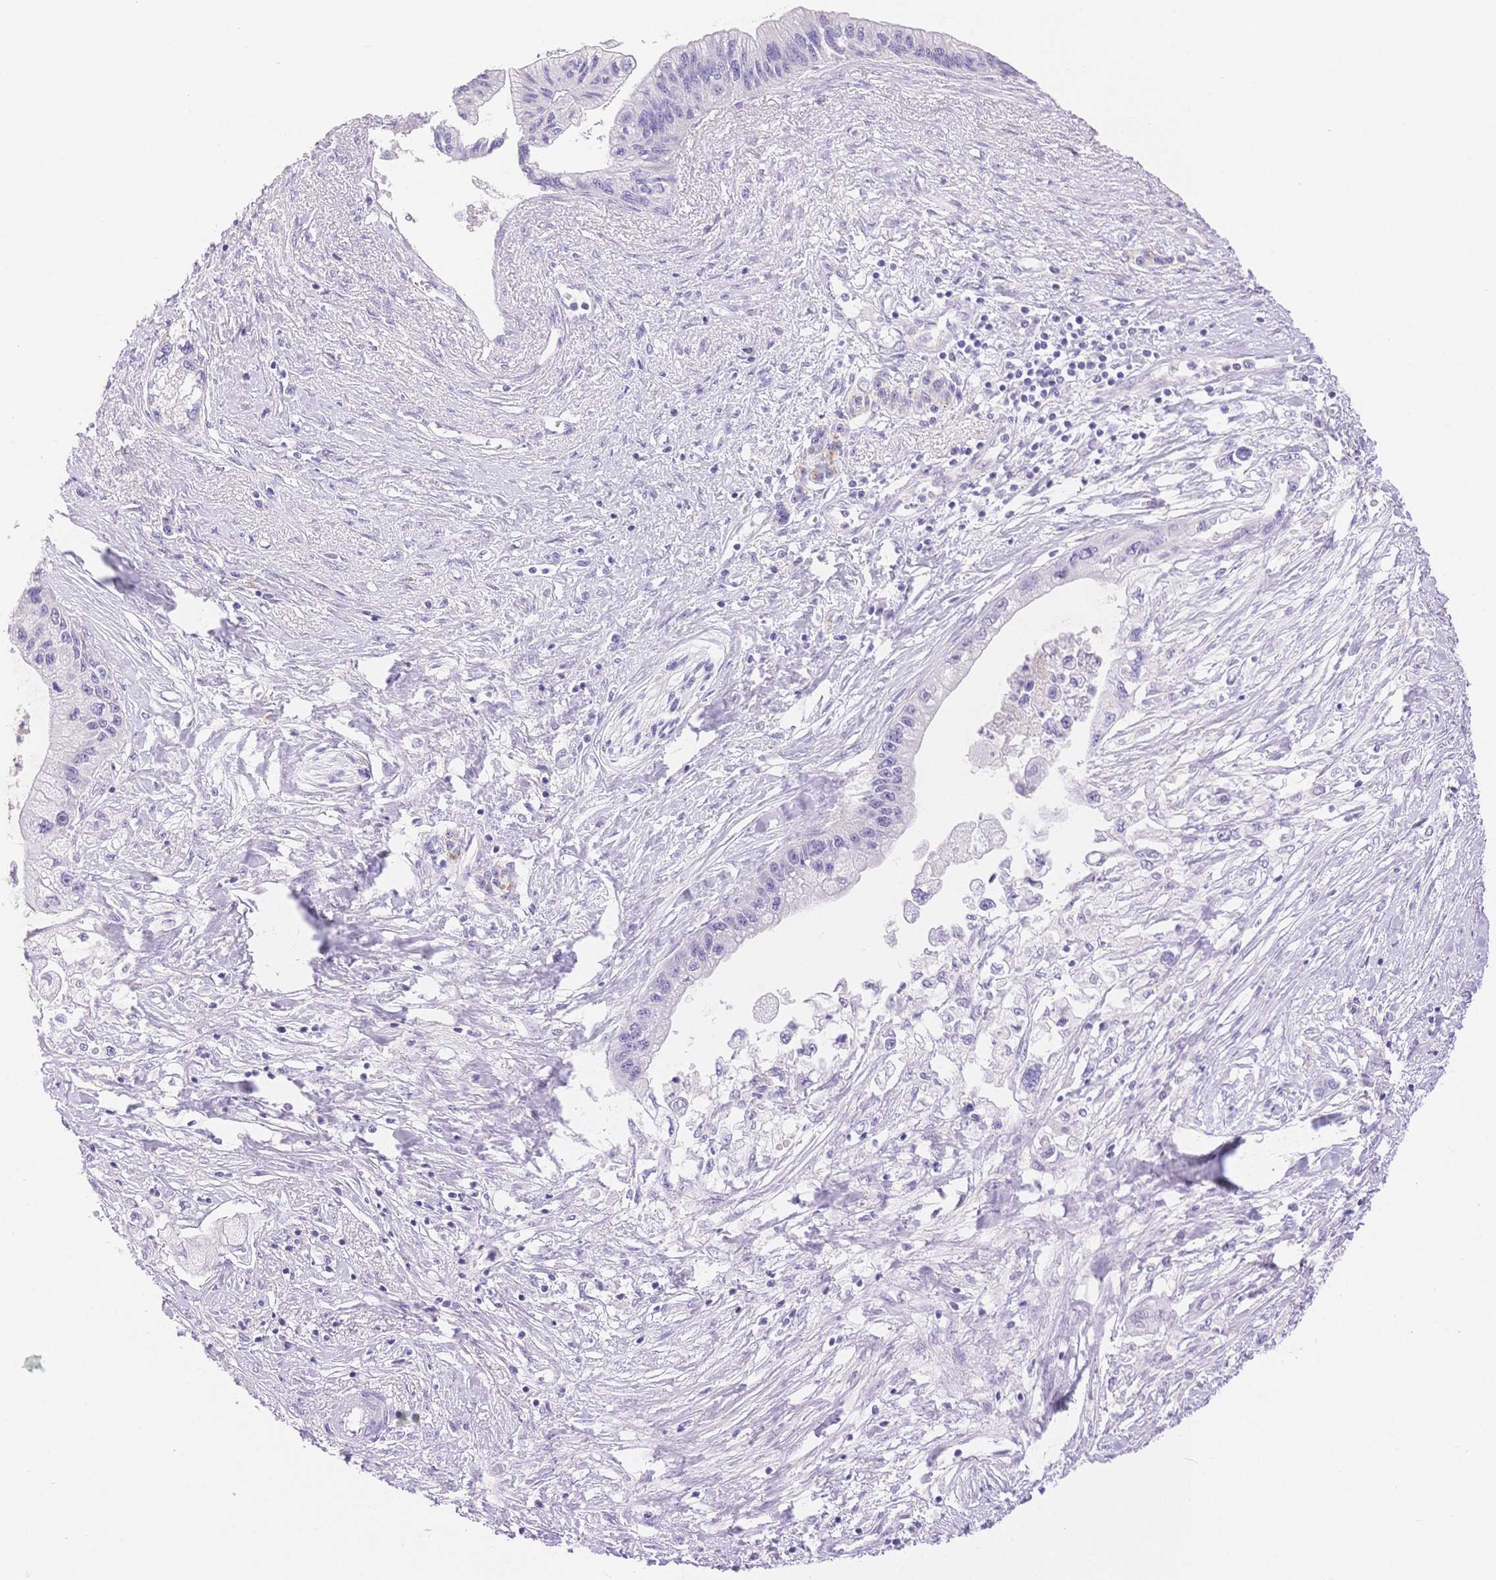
{"staining": {"intensity": "negative", "quantity": "none", "location": "none"}, "tissue": "pancreatic cancer", "cell_type": "Tumor cells", "image_type": "cancer", "snomed": [{"axis": "morphology", "description": "Adenocarcinoma, NOS"}, {"axis": "topography", "description": "Pancreas"}], "caption": "Immunohistochemistry (IHC) image of neoplastic tissue: pancreatic adenocarcinoma stained with DAB exhibits no significant protein expression in tumor cells.", "gene": "MYOM1", "patient": {"sex": "male", "age": 61}}